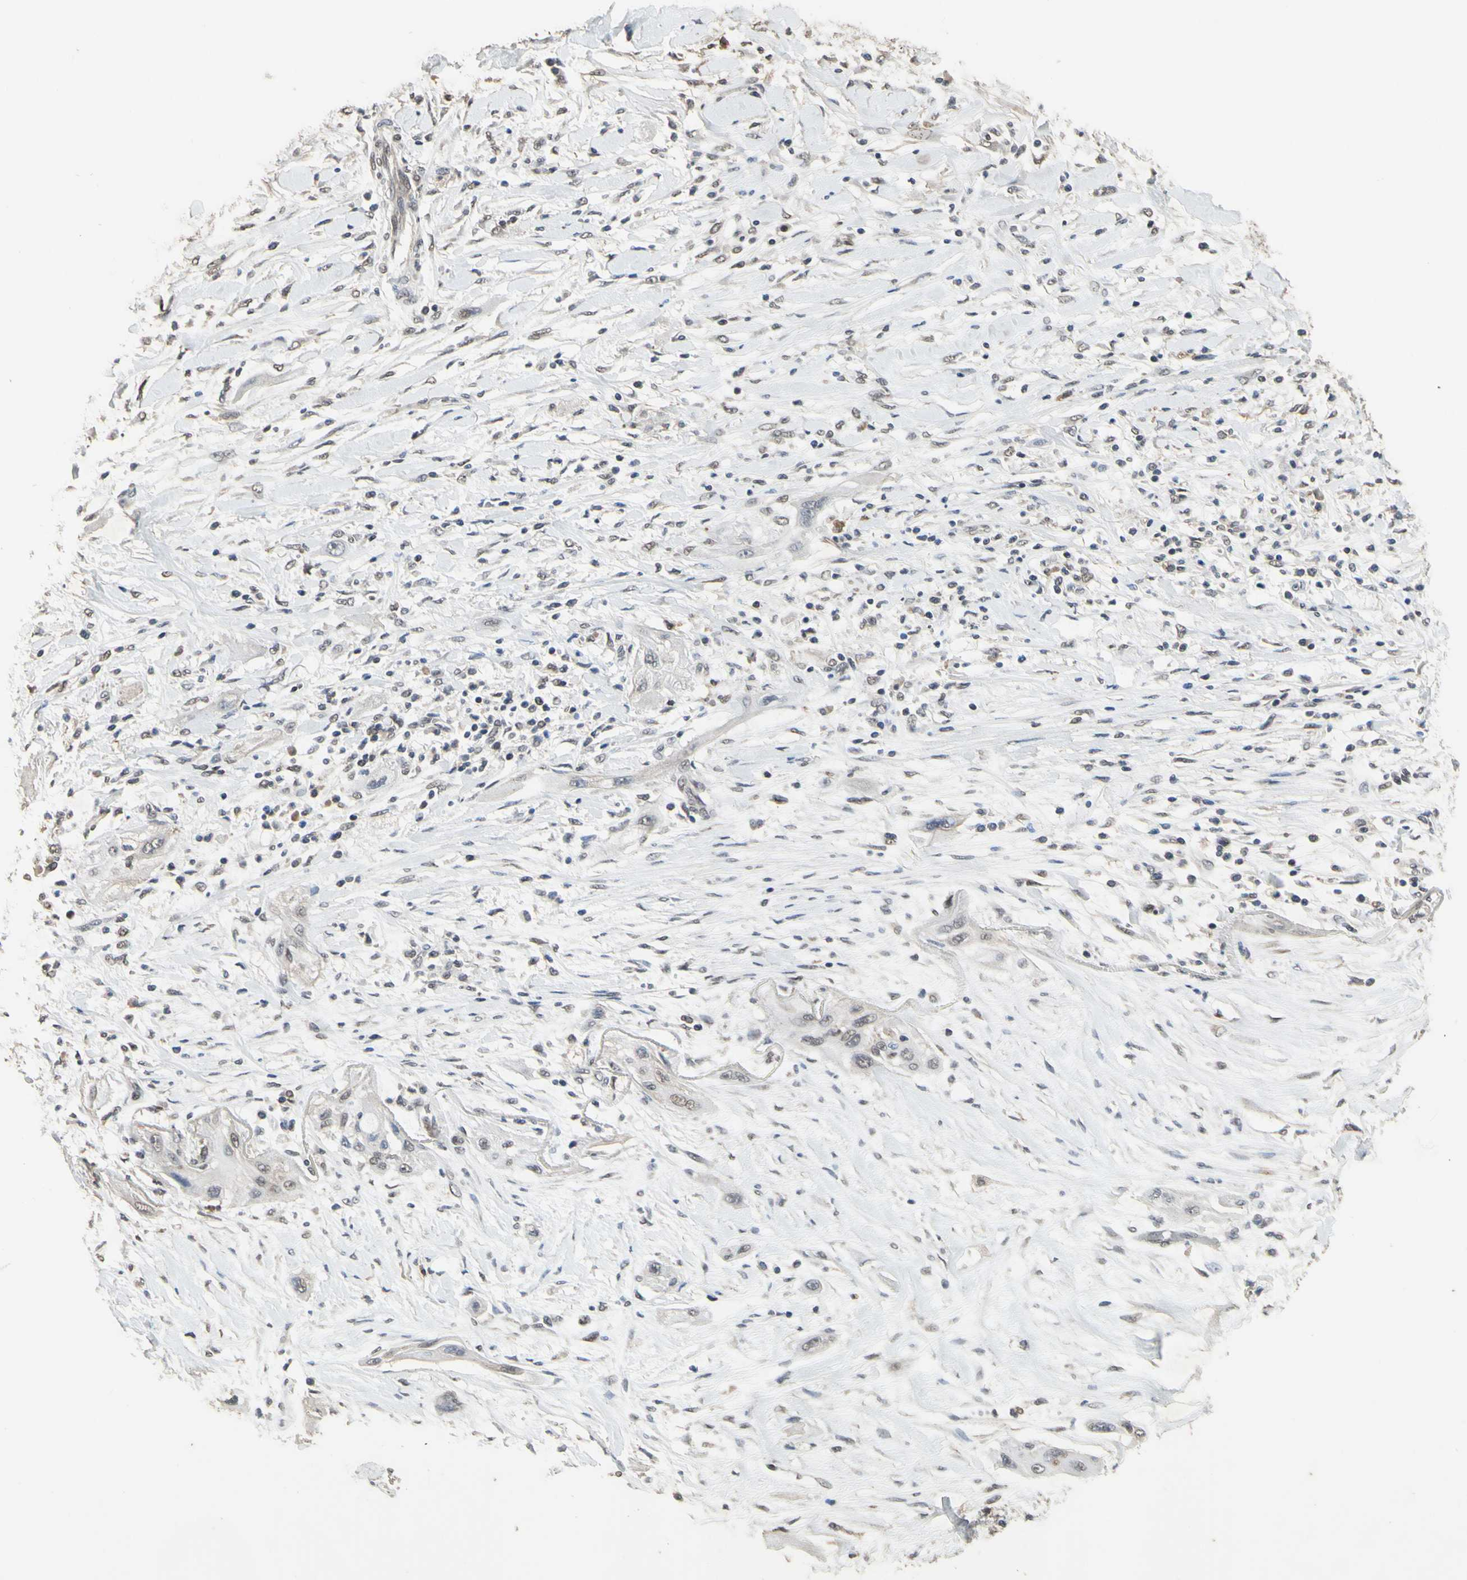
{"staining": {"intensity": "weak", "quantity": "25%-75%", "location": "nuclear"}, "tissue": "lung cancer", "cell_type": "Tumor cells", "image_type": "cancer", "snomed": [{"axis": "morphology", "description": "Squamous cell carcinoma, NOS"}, {"axis": "topography", "description": "Lung"}], "caption": "The histopathology image shows staining of squamous cell carcinoma (lung), revealing weak nuclear protein staining (brown color) within tumor cells.", "gene": "ZNF174", "patient": {"sex": "female", "age": 47}}